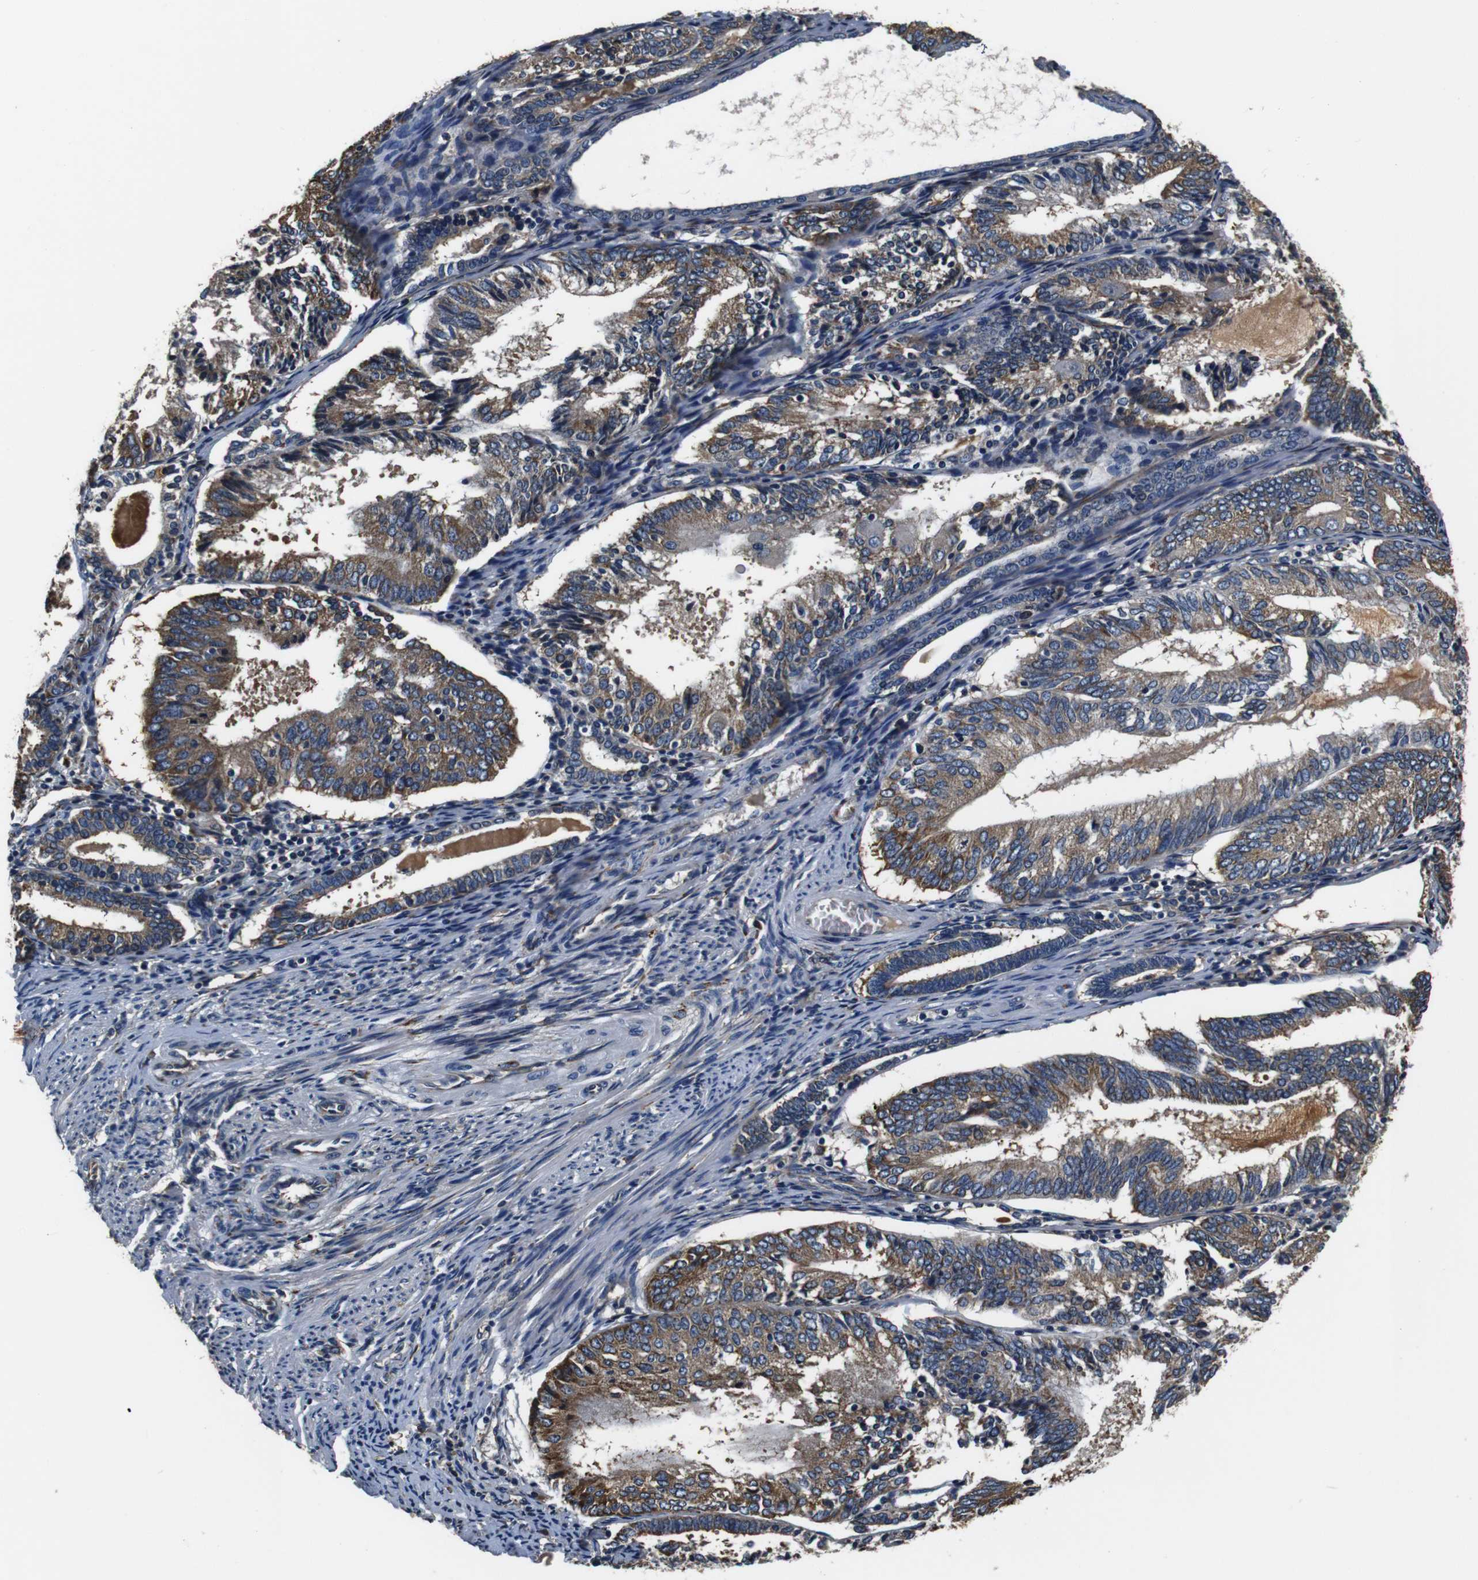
{"staining": {"intensity": "moderate", "quantity": ">75%", "location": "cytoplasmic/membranous"}, "tissue": "endometrial cancer", "cell_type": "Tumor cells", "image_type": "cancer", "snomed": [{"axis": "morphology", "description": "Adenocarcinoma, NOS"}, {"axis": "topography", "description": "Endometrium"}], "caption": "A high-resolution histopathology image shows immunohistochemistry (IHC) staining of adenocarcinoma (endometrial), which shows moderate cytoplasmic/membranous positivity in about >75% of tumor cells.", "gene": "COL1A1", "patient": {"sex": "female", "age": 81}}